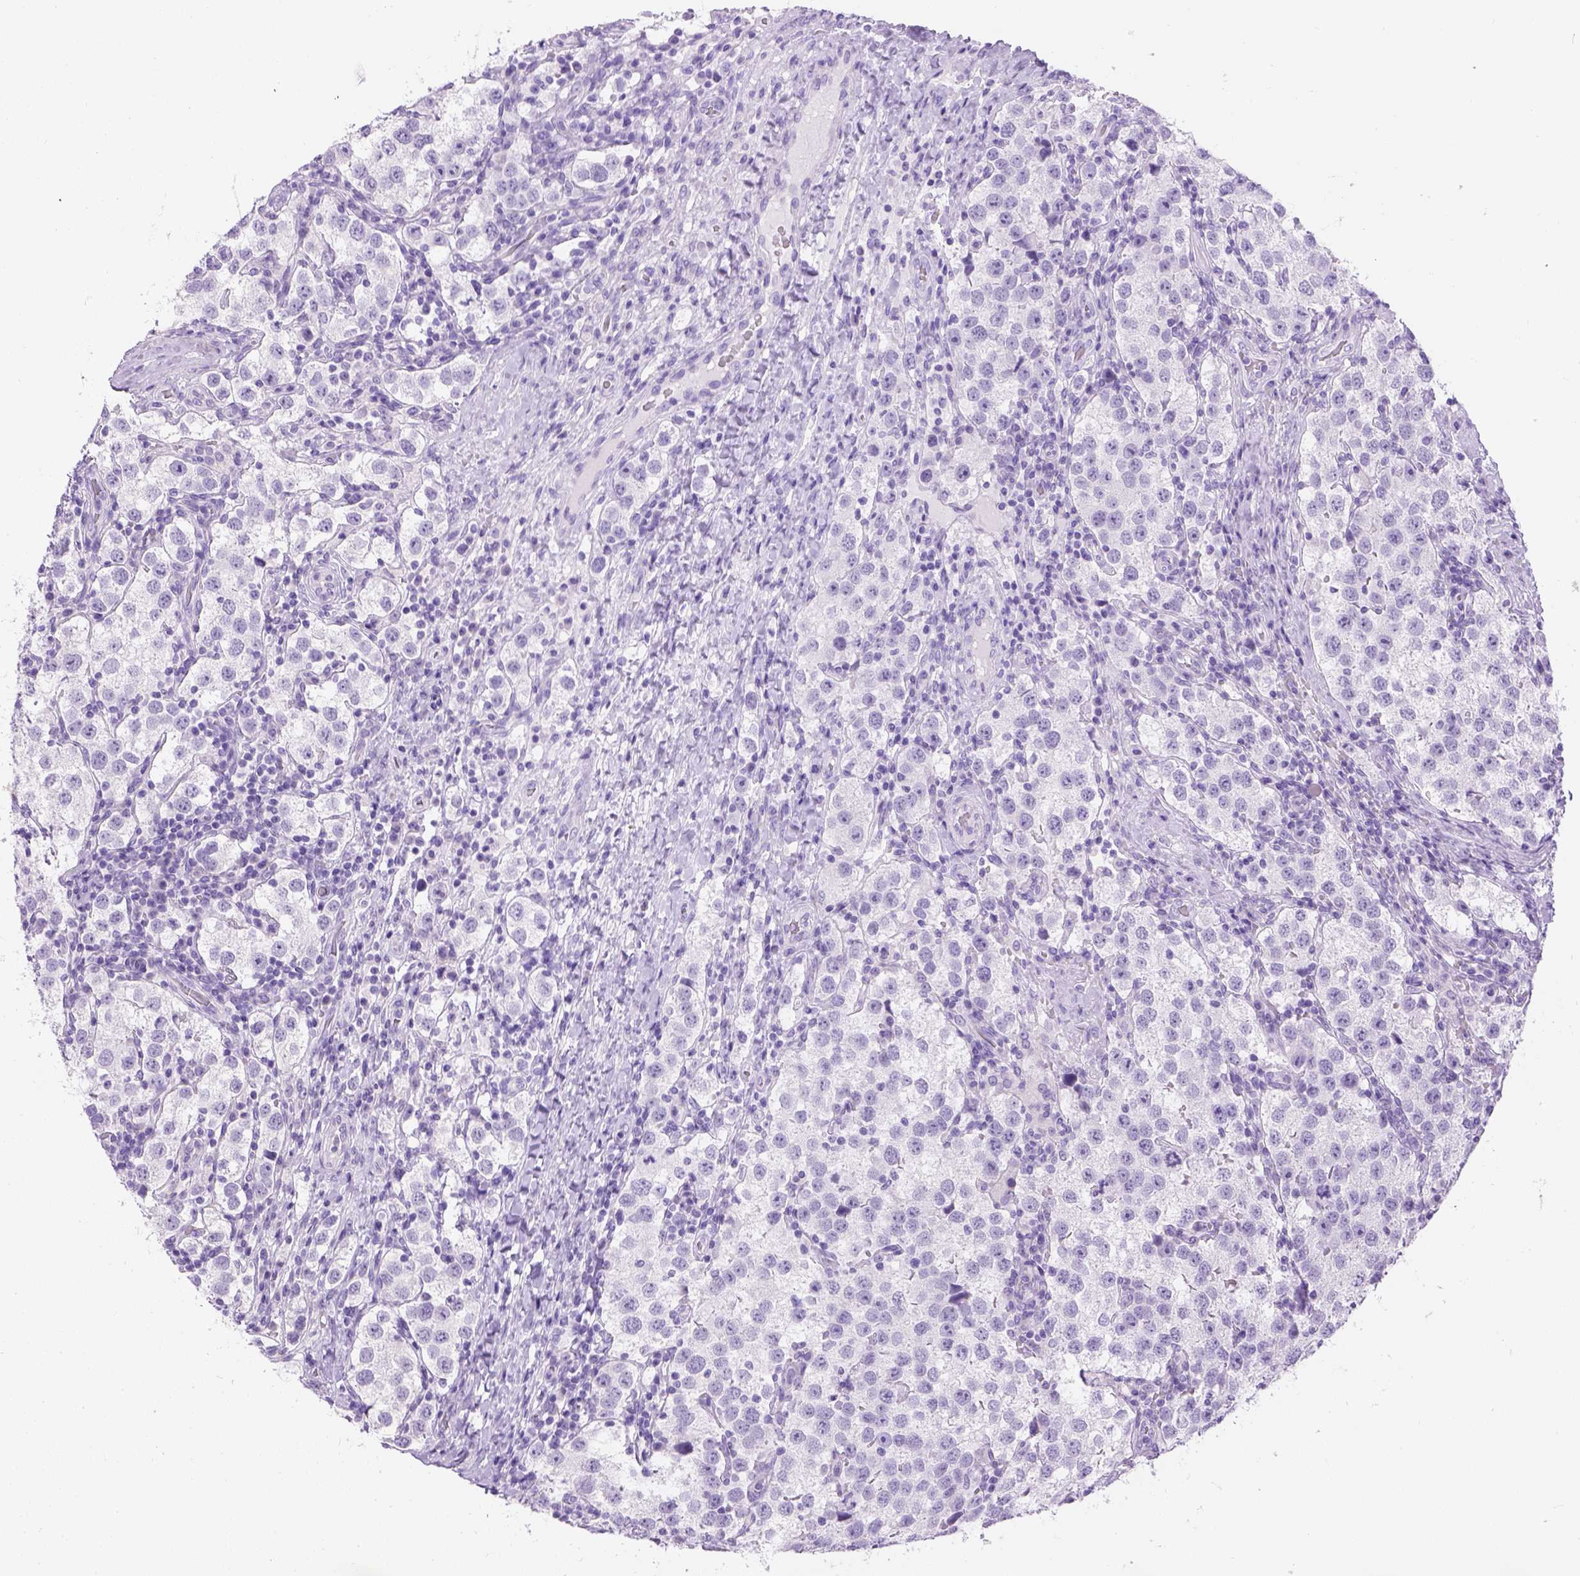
{"staining": {"intensity": "negative", "quantity": "none", "location": "none"}, "tissue": "testis cancer", "cell_type": "Tumor cells", "image_type": "cancer", "snomed": [{"axis": "morphology", "description": "Seminoma, NOS"}, {"axis": "topography", "description": "Testis"}], "caption": "Testis cancer was stained to show a protein in brown. There is no significant expression in tumor cells.", "gene": "TMEM38A", "patient": {"sex": "male", "age": 37}}